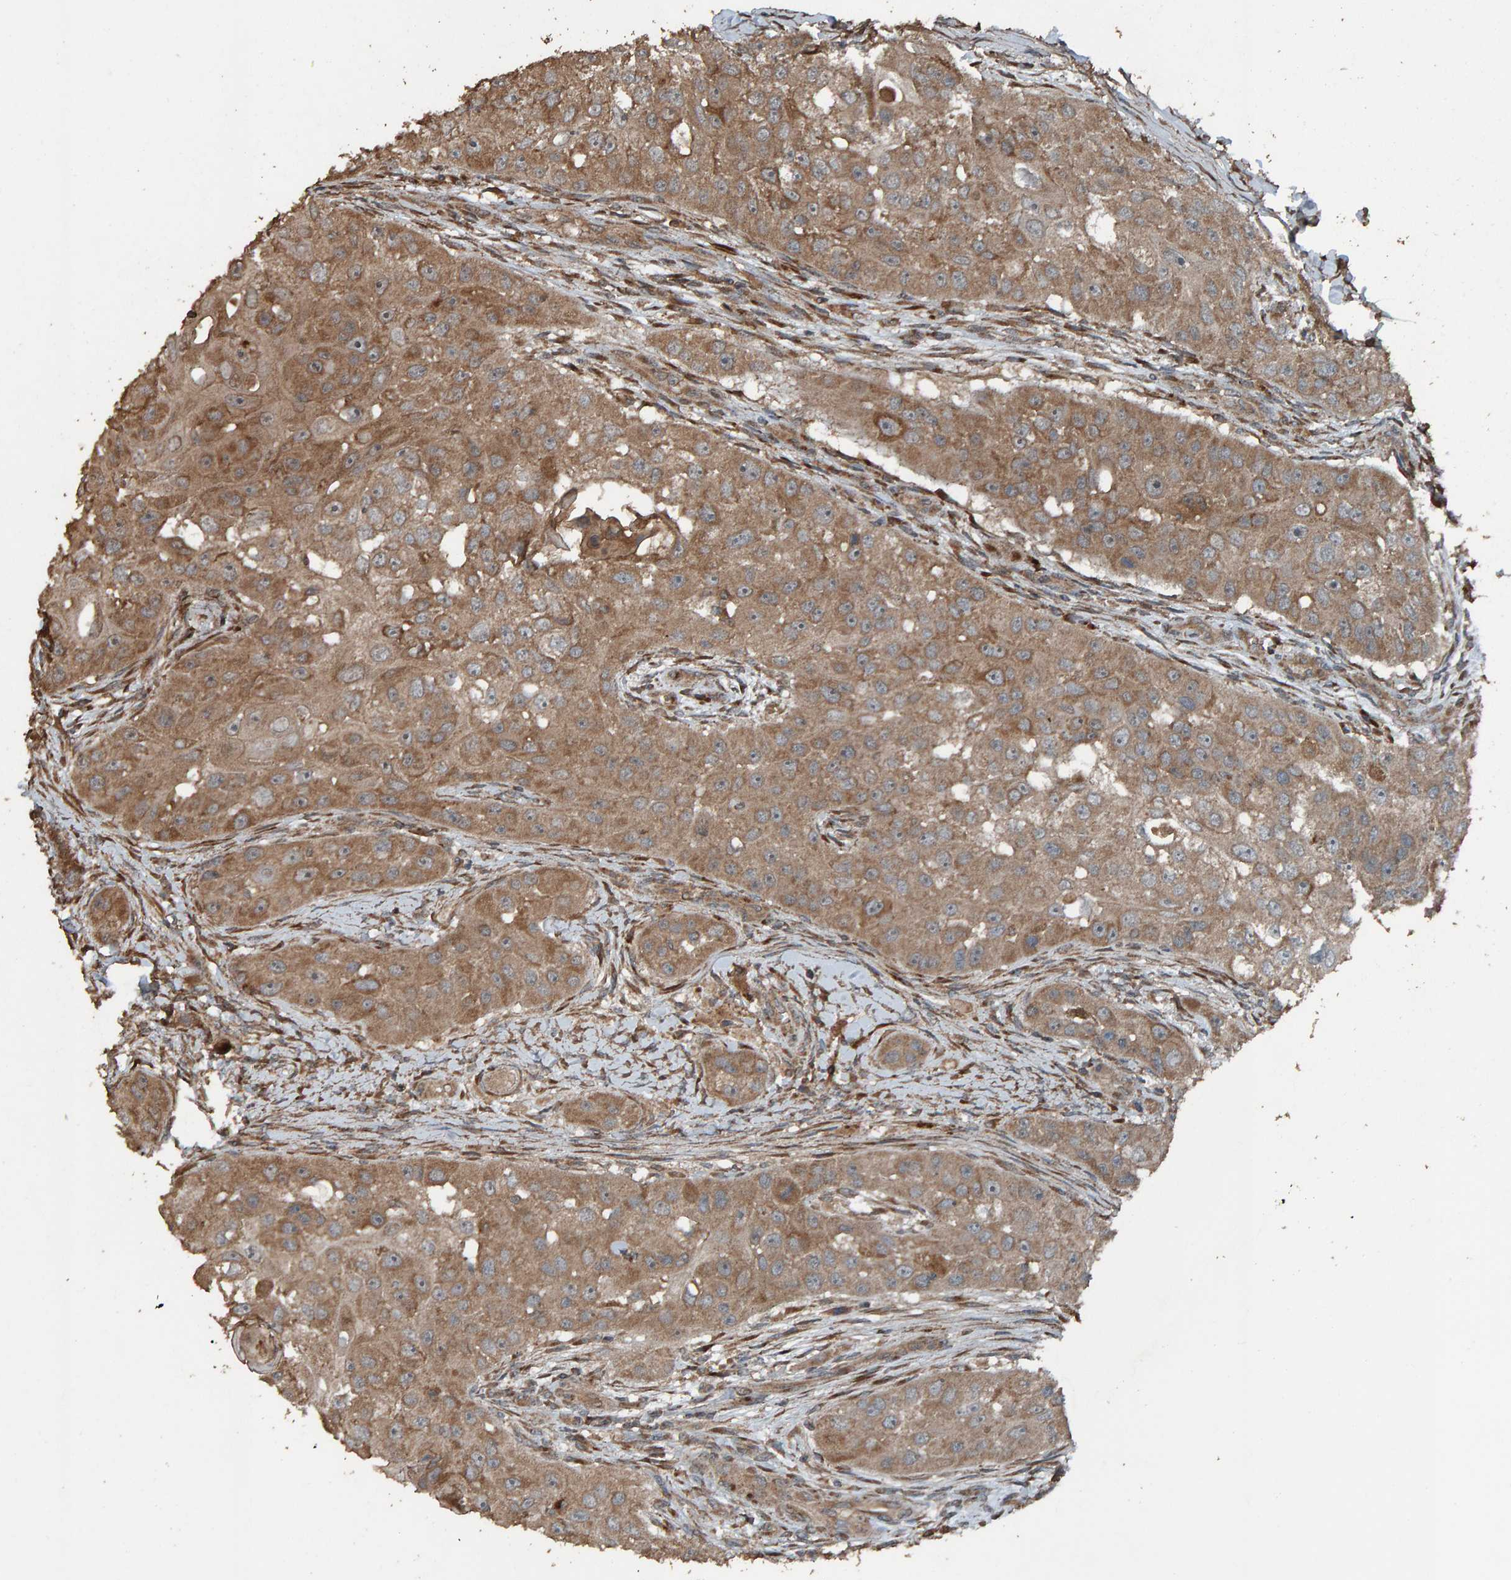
{"staining": {"intensity": "moderate", "quantity": ">75%", "location": "cytoplasmic/membranous"}, "tissue": "head and neck cancer", "cell_type": "Tumor cells", "image_type": "cancer", "snomed": [{"axis": "morphology", "description": "Normal tissue, NOS"}, {"axis": "morphology", "description": "Squamous cell carcinoma, NOS"}, {"axis": "topography", "description": "Skeletal muscle"}, {"axis": "topography", "description": "Head-Neck"}], "caption": "Protein expression analysis of head and neck squamous cell carcinoma displays moderate cytoplasmic/membranous positivity in about >75% of tumor cells.", "gene": "DUS1L", "patient": {"sex": "male", "age": 51}}